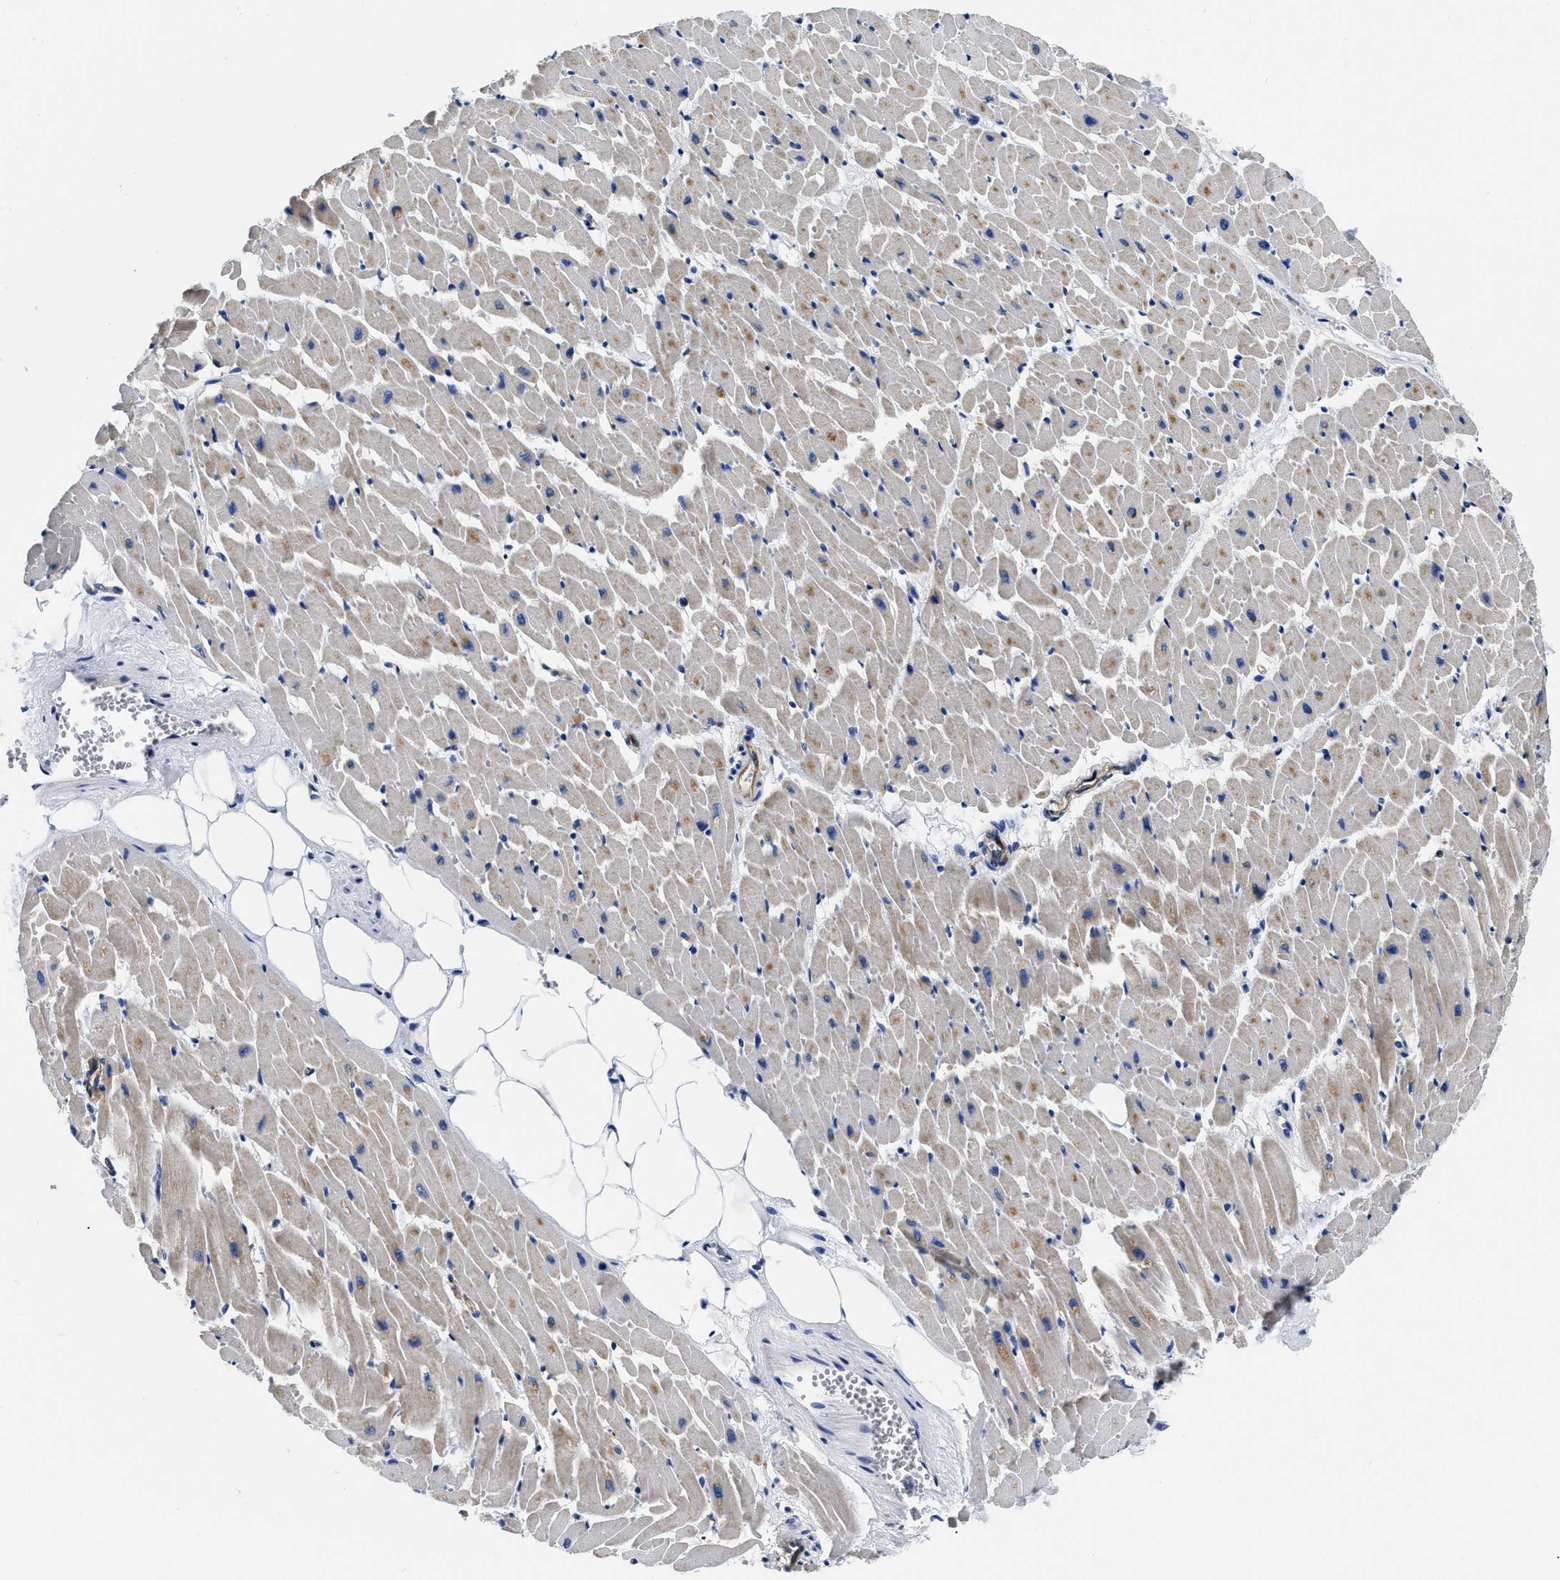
{"staining": {"intensity": "weak", "quantity": "25%-75%", "location": "cytoplasmic/membranous"}, "tissue": "heart muscle", "cell_type": "Cardiomyocytes", "image_type": "normal", "snomed": [{"axis": "morphology", "description": "Normal tissue, NOS"}, {"axis": "topography", "description": "Heart"}], "caption": "Immunohistochemical staining of benign heart muscle demonstrates weak cytoplasmic/membranous protein expression in about 25%-75% of cardiomyocytes. (DAB (3,3'-diaminobenzidine) = brown stain, brightfield microscopy at high magnification).", "gene": "SLC35F1", "patient": {"sex": "female", "age": 19}}